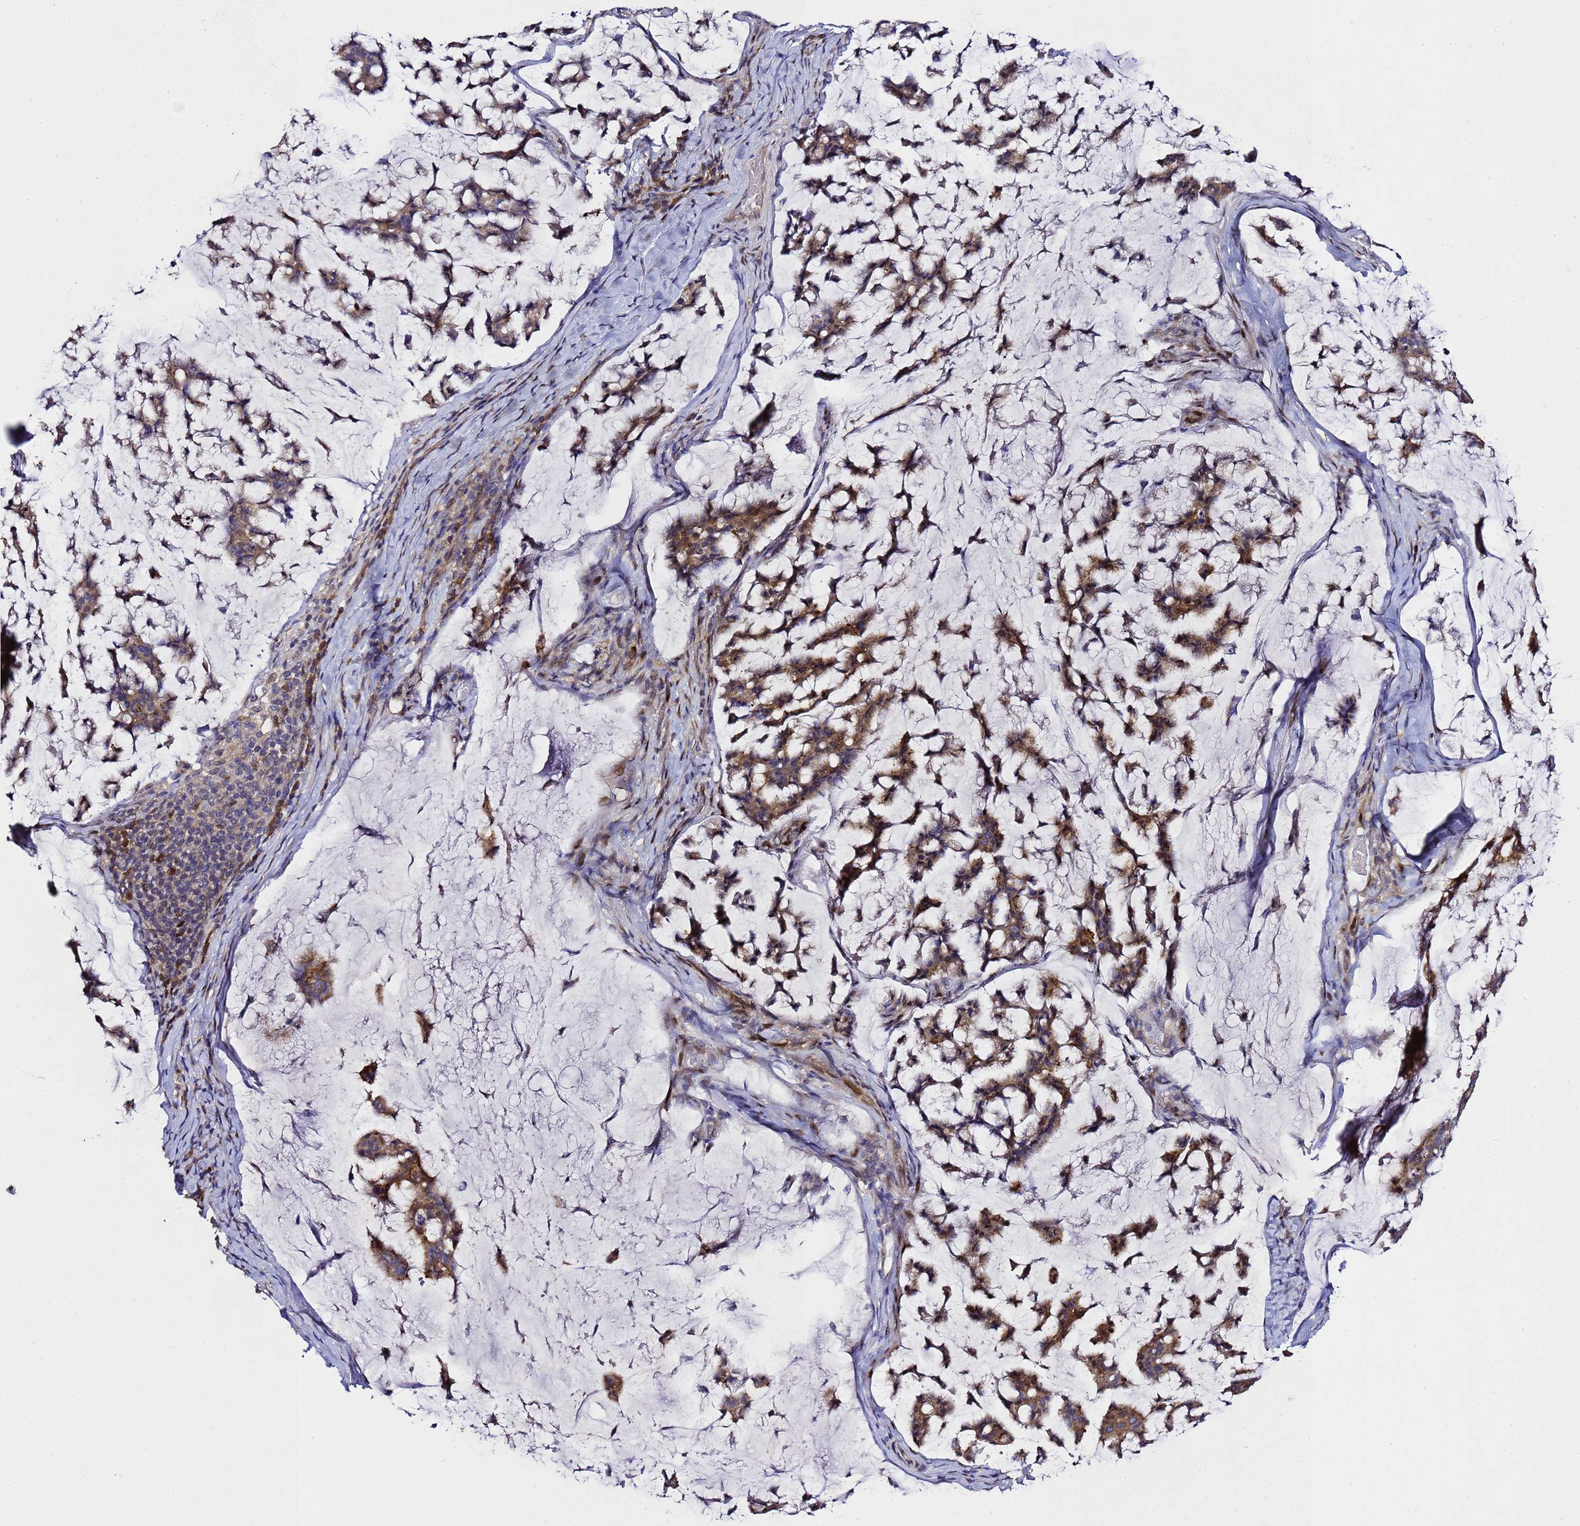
{"staining": {"intensity": "moderate", "quantity": ">75%", "location": "cytoplasmic/membranous"}, "tissue": "stomach cancer", "cell_type": "Tumor cells", "image_type": "cancer", "snomed": [{"axis": "morphology", "description": "Adenocarcinoma, NOS"}, {"axis": "topography", "description": "Stomach, lower"}], "caption": "Tumor cells reveal moderate cytoplasmic/membranous expression in about >75% of cells in stomach cancer (adenocarcinoma). (brown staining indicates protein expression, while blue staining denotes nuclei).", "gene": "ALG3", "patient": {"sex": "male", "age": 67}}